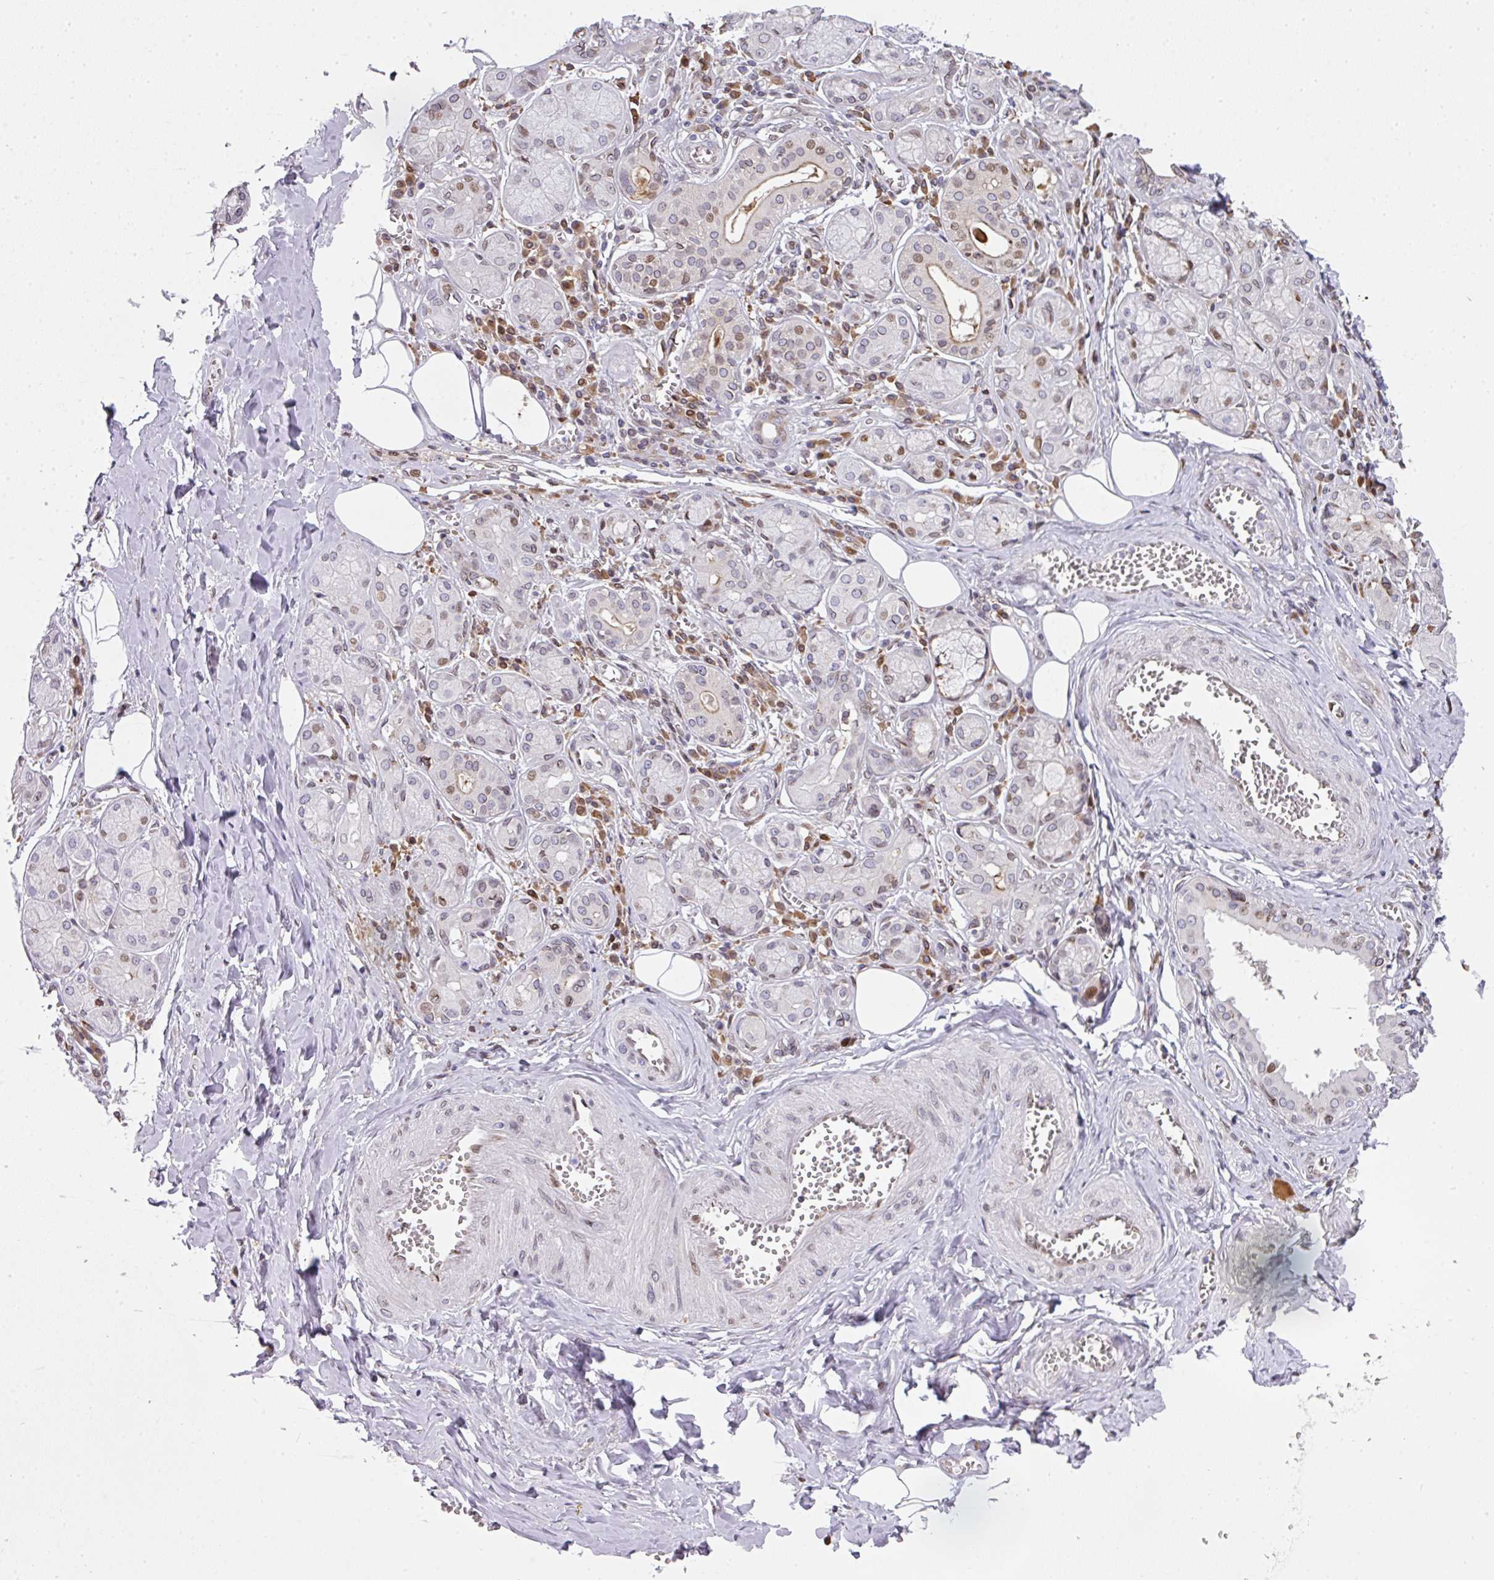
{"staining": {"intensity": "moderate", "quantity": "<25%", "location": "cytoplasmic/membranous,nuclear"}, "tissue": "salivary gland", "cell_type": "Glandular cells", "image_type": "normal", "snomed": [{"axis": "morphology", "description": "Normal tissue, NOS"}, {"axis": "topography", "description": "Salivary gland"}], "caption": "Salivary gland stained with immunohistochemistry (IHC) shows moderate cytoplasmic/membranous,nuclear positivity in about <25% of glandular cells.", "gene": "PLK1", "patient": {"sex": "male", "age": 74}}